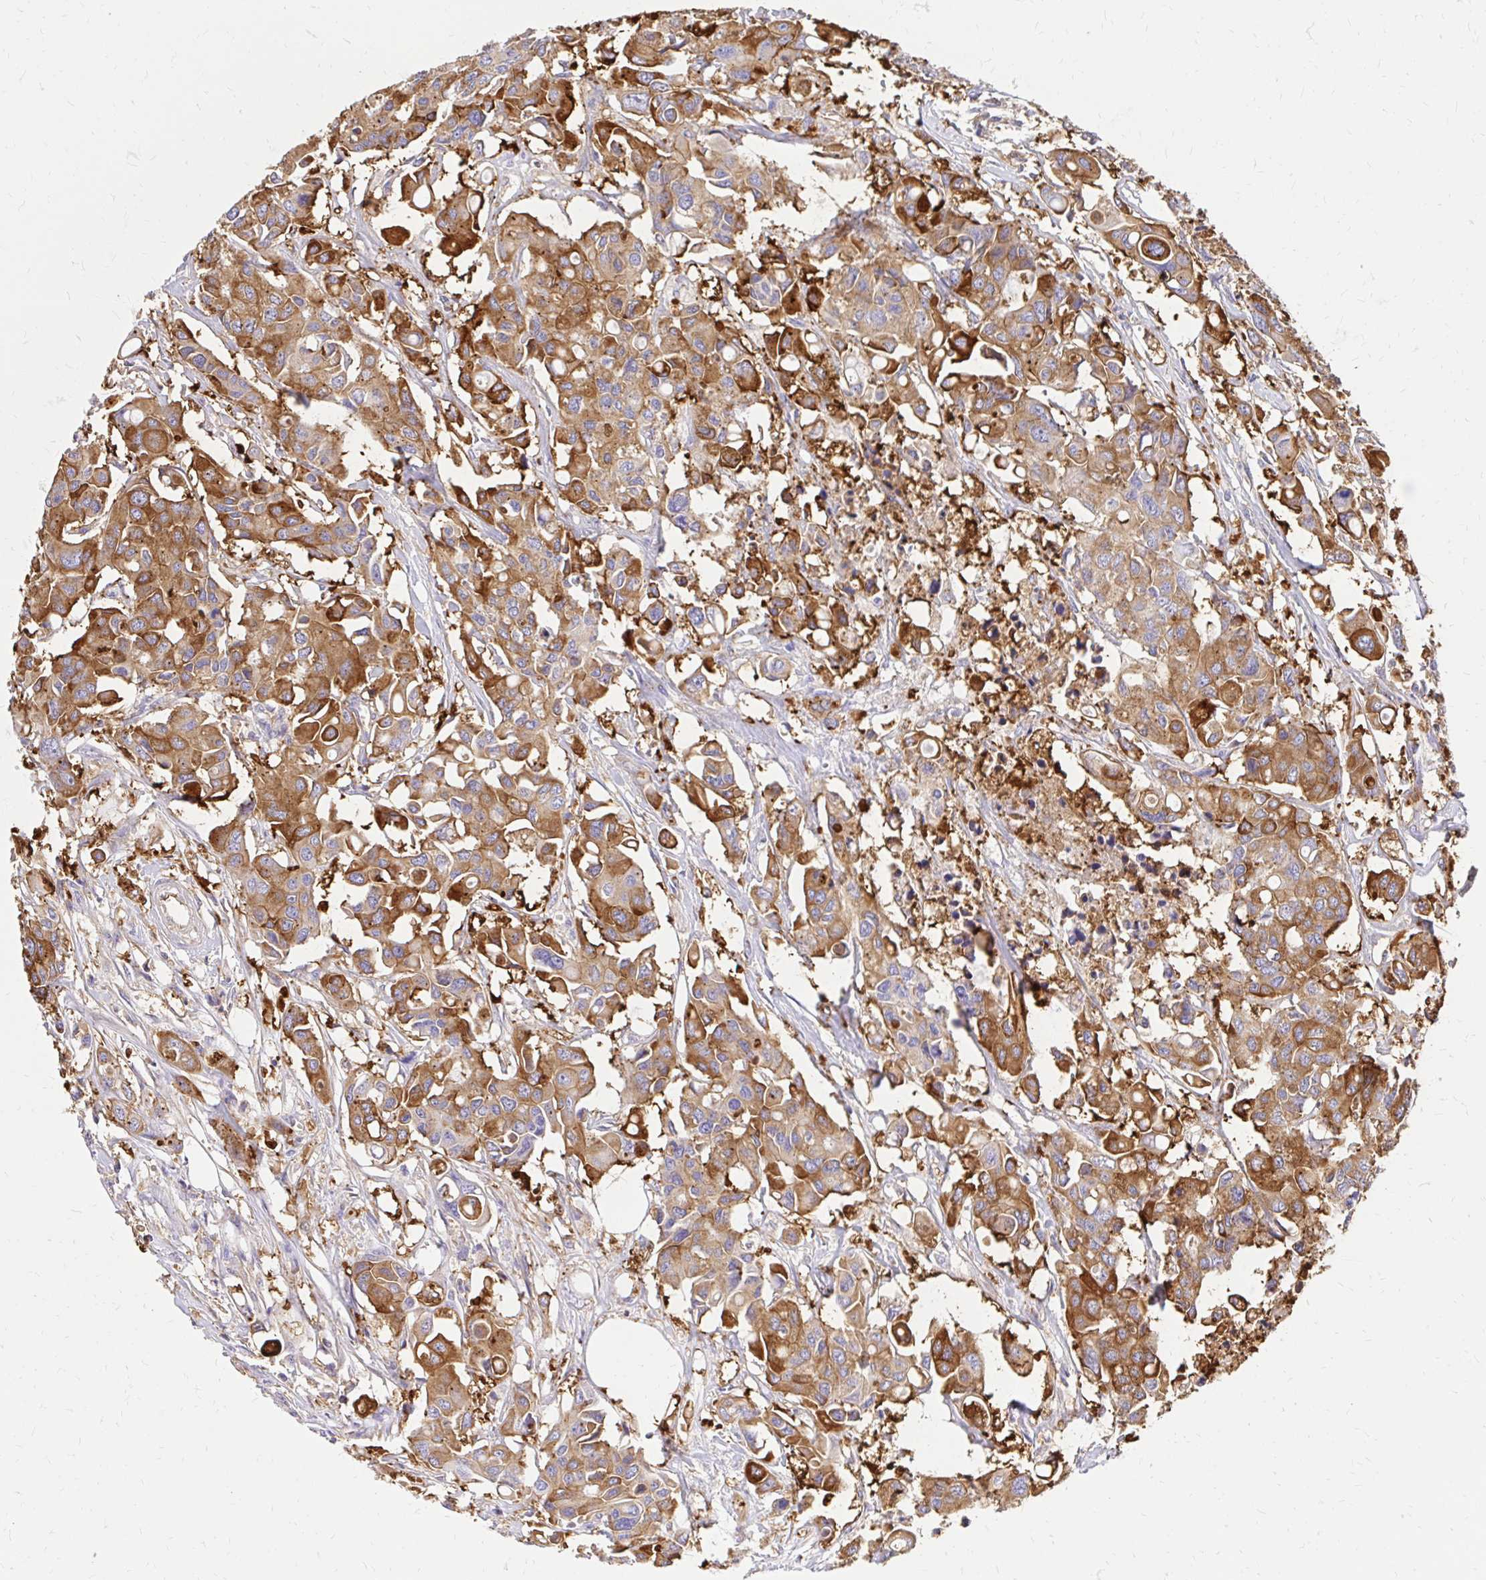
{"staining": {"intensity": "moderate", "quantity": ">75%", "location": "cytoplasmic/membranous"}, "tissue": "colorectal cancer", "cell_type": "Tumor cells", "image_type": "cancer", "snomed": [{"axis": "morphology", "description": "Adenocarcinoma, NOS"}, {"axis": "topography", "description": "Colon"}], "caption": "A high-resolution photomicrograph shows IHC staining of colorectal adenocarcinoma, which reveals moderate cytoplasmic/membranous staining in about >75% of tumor cells. (DAB (3,3'-diaminobenzidine) IHC, brown staining for protein, blue staining for nuclei).", "gene": "ABCB10", "patient": {"sex": "male", "age": 77}}